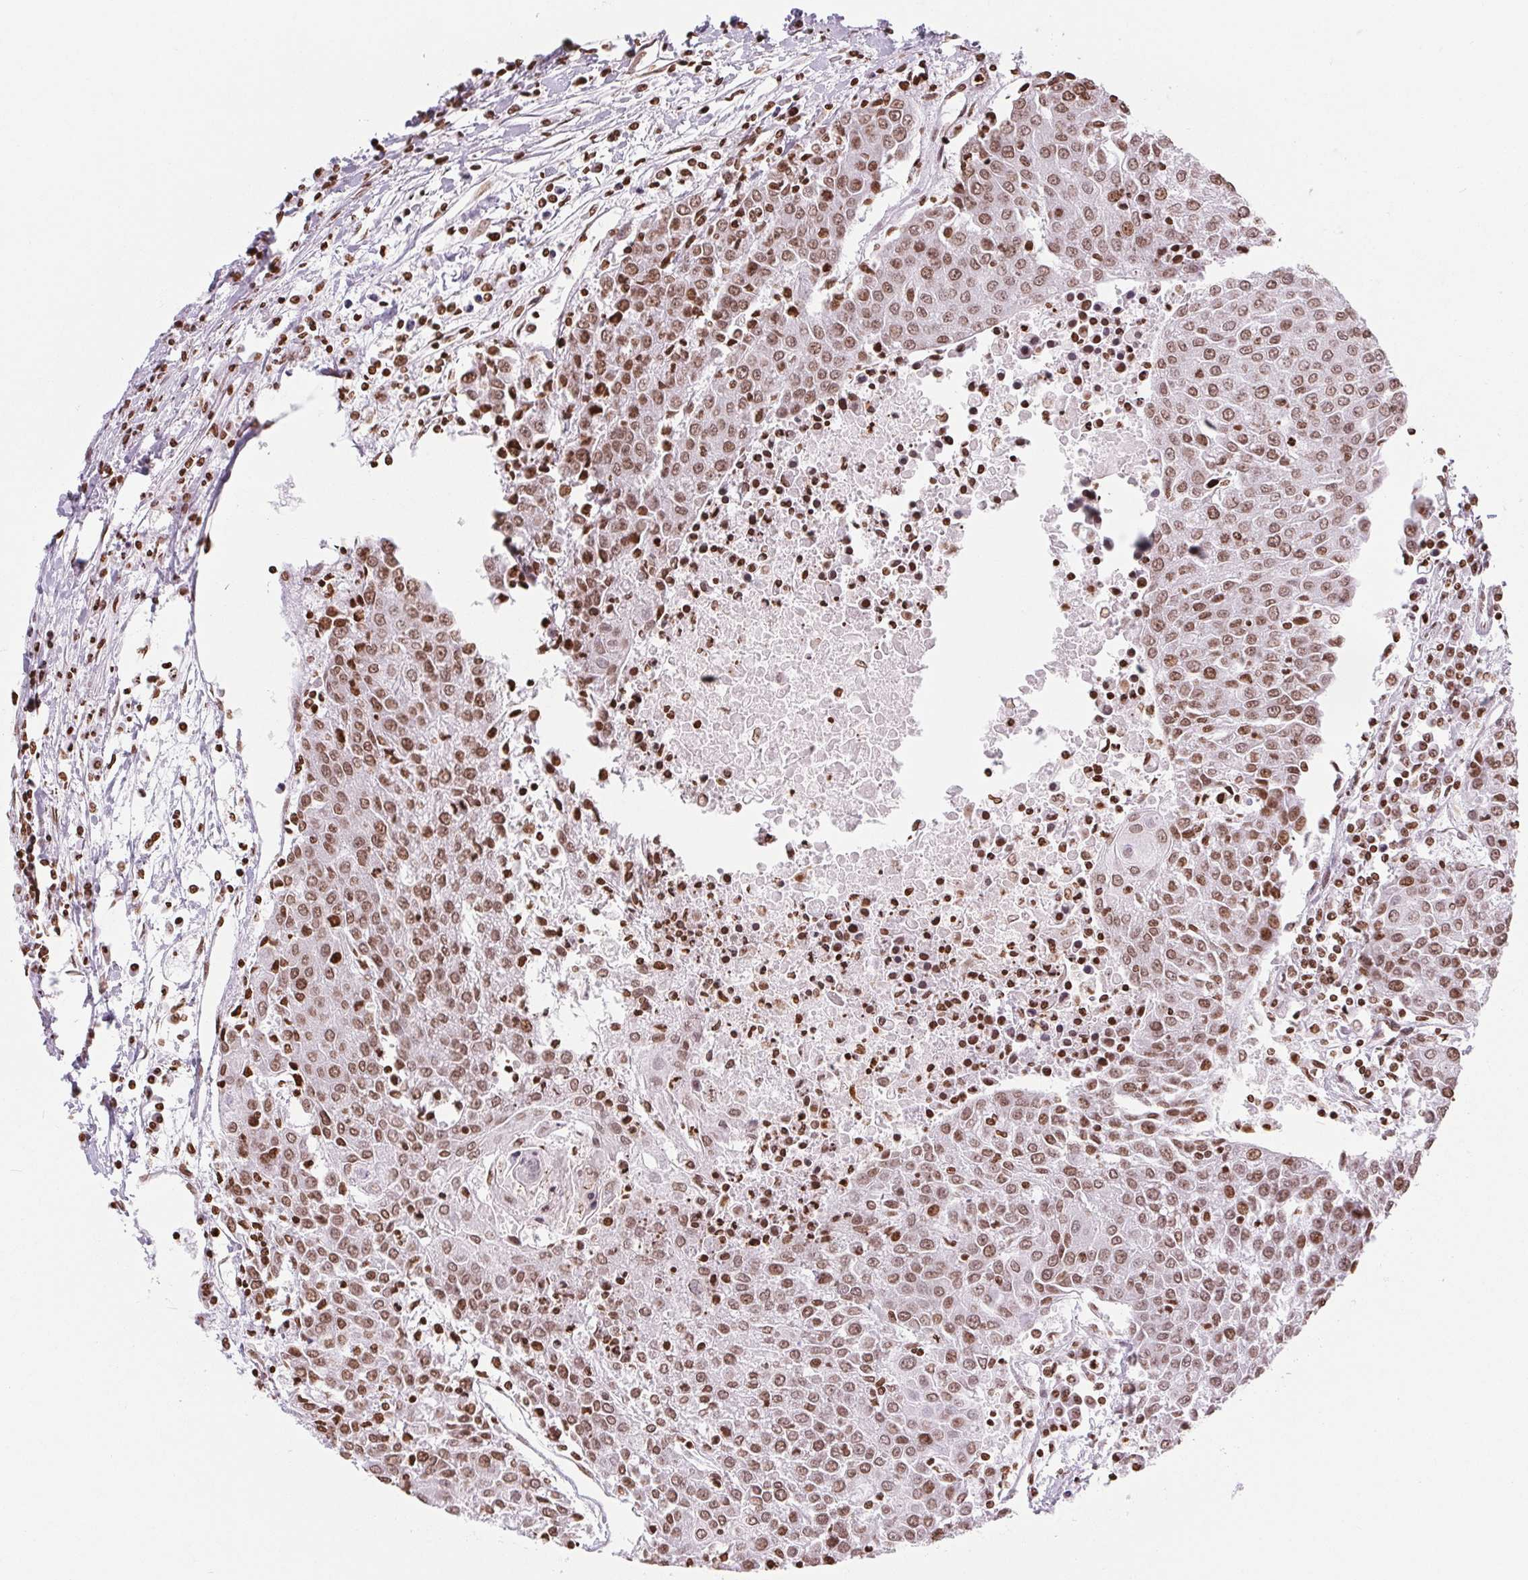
{"staining": {"intensity": "moderate", "quantity": ">75%", "location": "cytoplasmic/membranous,nuclear"}, "tissue": "urothelial cancer", "cell_type": "Tumor cells", "image_type": "cancer", "snomed": [{"axis": "morphology", "description": "Urothelial carcinoma, High grade"}, {"axis": "topography", "description": "Urinary bladder"}], "caption": "Immunohistochemical staining of human high-grade urothelial carcinoma displays moderate cytoplasmic/membranous and nuclear protein expression in about >75% of tumor cells.", "gene": "SMIM12", "patient": {"sex": "female", "age": 85}}